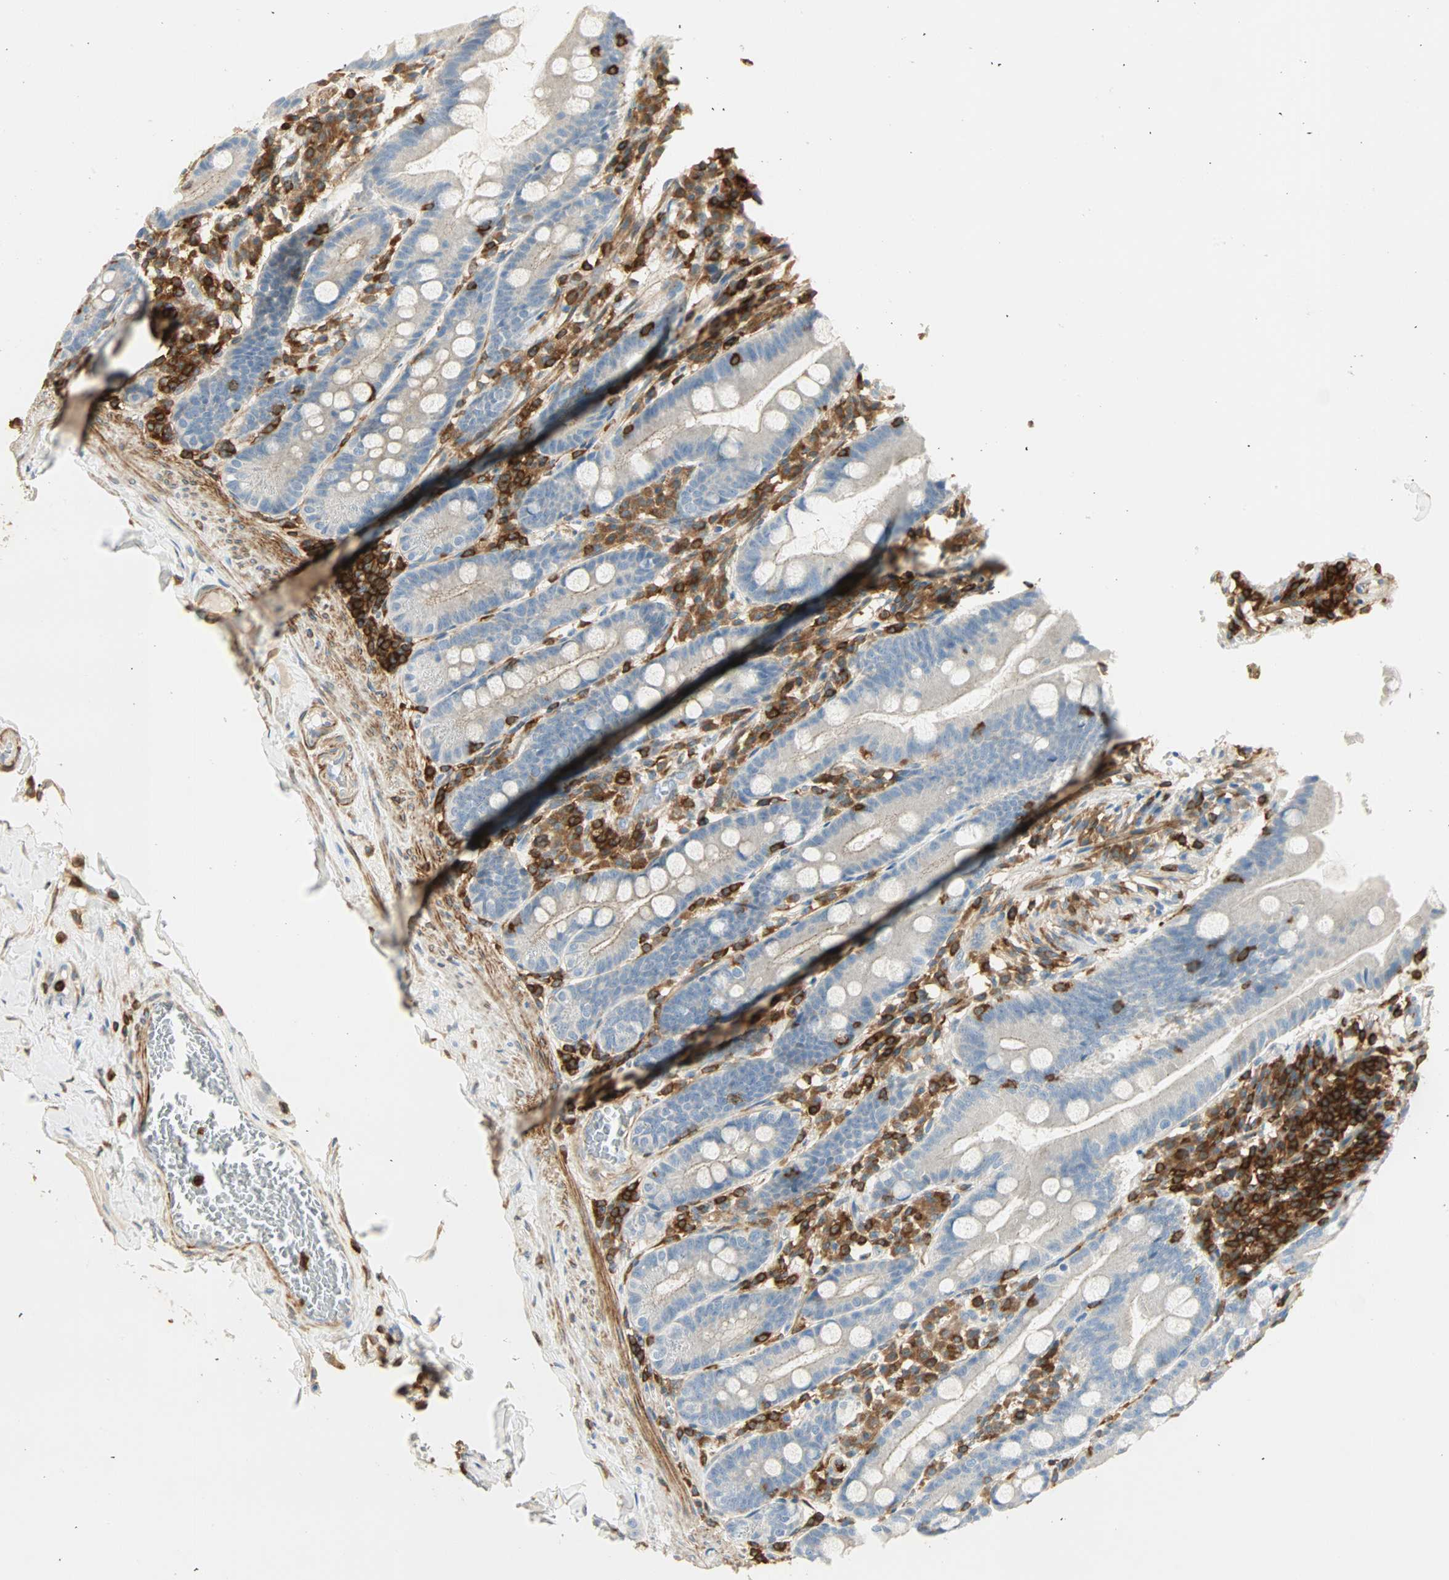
{"staining": {"intensity": "negative", "quantity": "none", "location": "none"}, "tissue": "duodenum", "cell_type": "Glandular cells", "image_type": "normal", "snomed": [{"axis": "morphology", "description": "Normal tissue, NOS"}, {"axis": "topography", "description": "Duodenum"}], "caption": "Protein analysis of normal duodenum reveals no significant staining in glandular cells.", "gene": "FMNL1", "patient": {"sex": "male", "age": 50}}